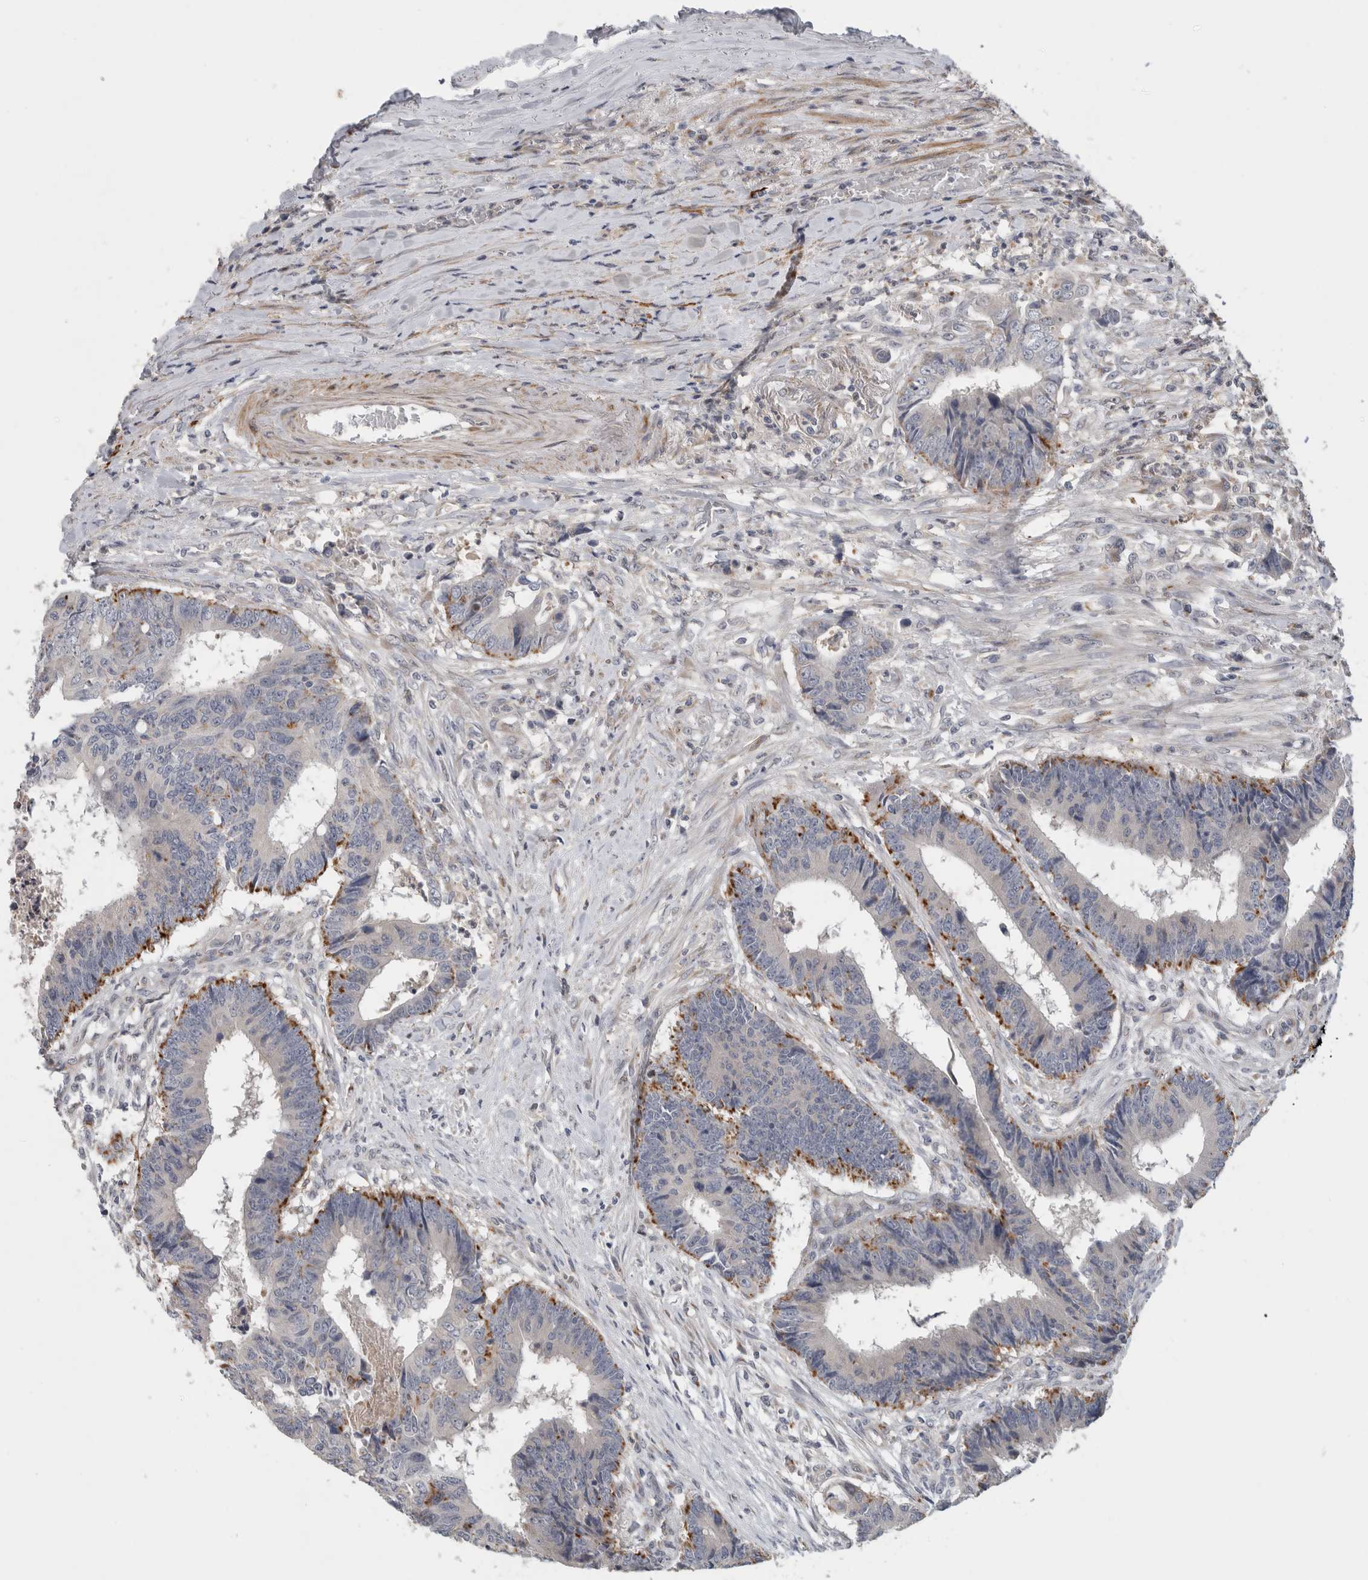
{"staining": {"intensity": "strong", "quantity": "25%-75%", "location": "cytoplasmic/membranous"}, "tissue": "colorectal cancer", "cell_type": "Tumor cells", "image_type": "cancer", "snomed": [{"axis": "morphology", "description": "Adenocarcinoma, NOS"}, {"axis": "topography", "description": "Rectum"}], "caption": "Approximately 25%-75% of tumor cells in human adenocarcinoma (colorectal) exhibit strong cytoplasmic/membranous protein positivity as visualized by brown immunohistochemical staining.", "gene": "MGAT1", "patient": {"sex": "male", "age": 84}}